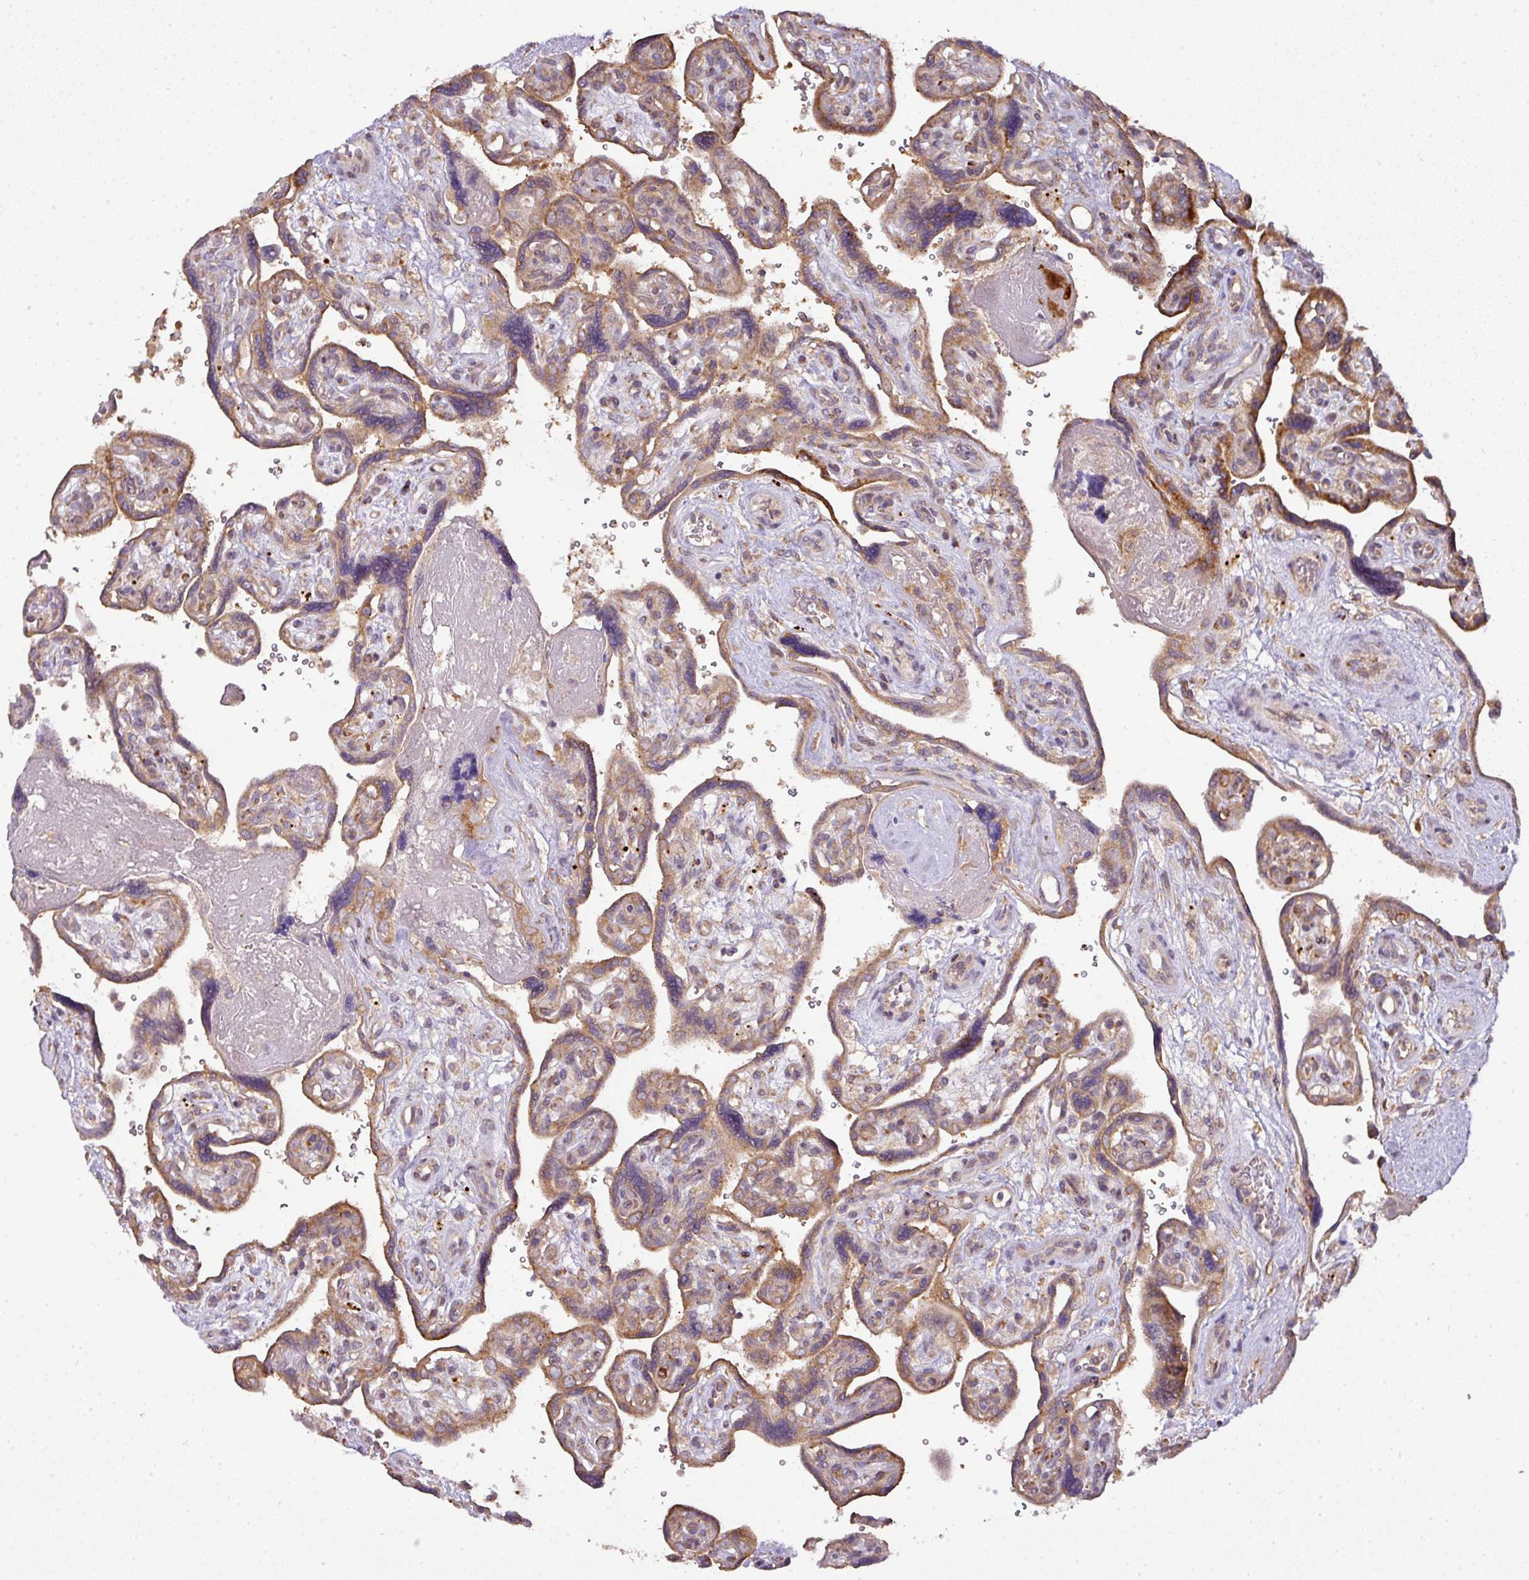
{"staining": {"intensity": "strong", "quantity": ">75%", "location": "cytoplasmic/membranous"}, "tissue": "placenta", "cell_type": "Decidual cells", "image_type": "normal", "snomed": [{"axis": "morphology", "description": "Normal tissue, NOS"}, {"axis": "topography", "description": "Placenta"}], "caption": "A high-resolution micrograph shows IHC staining of unremarkable placenta, which displays strong cytoplasmic/membranous expression in approximately >75% of decidual cells. Immunohistochemistry stains the protein of interest in brown and the nuclei are stained blue.", "gene": "GALP", "patient": {"sex": "female", "age": 39}}